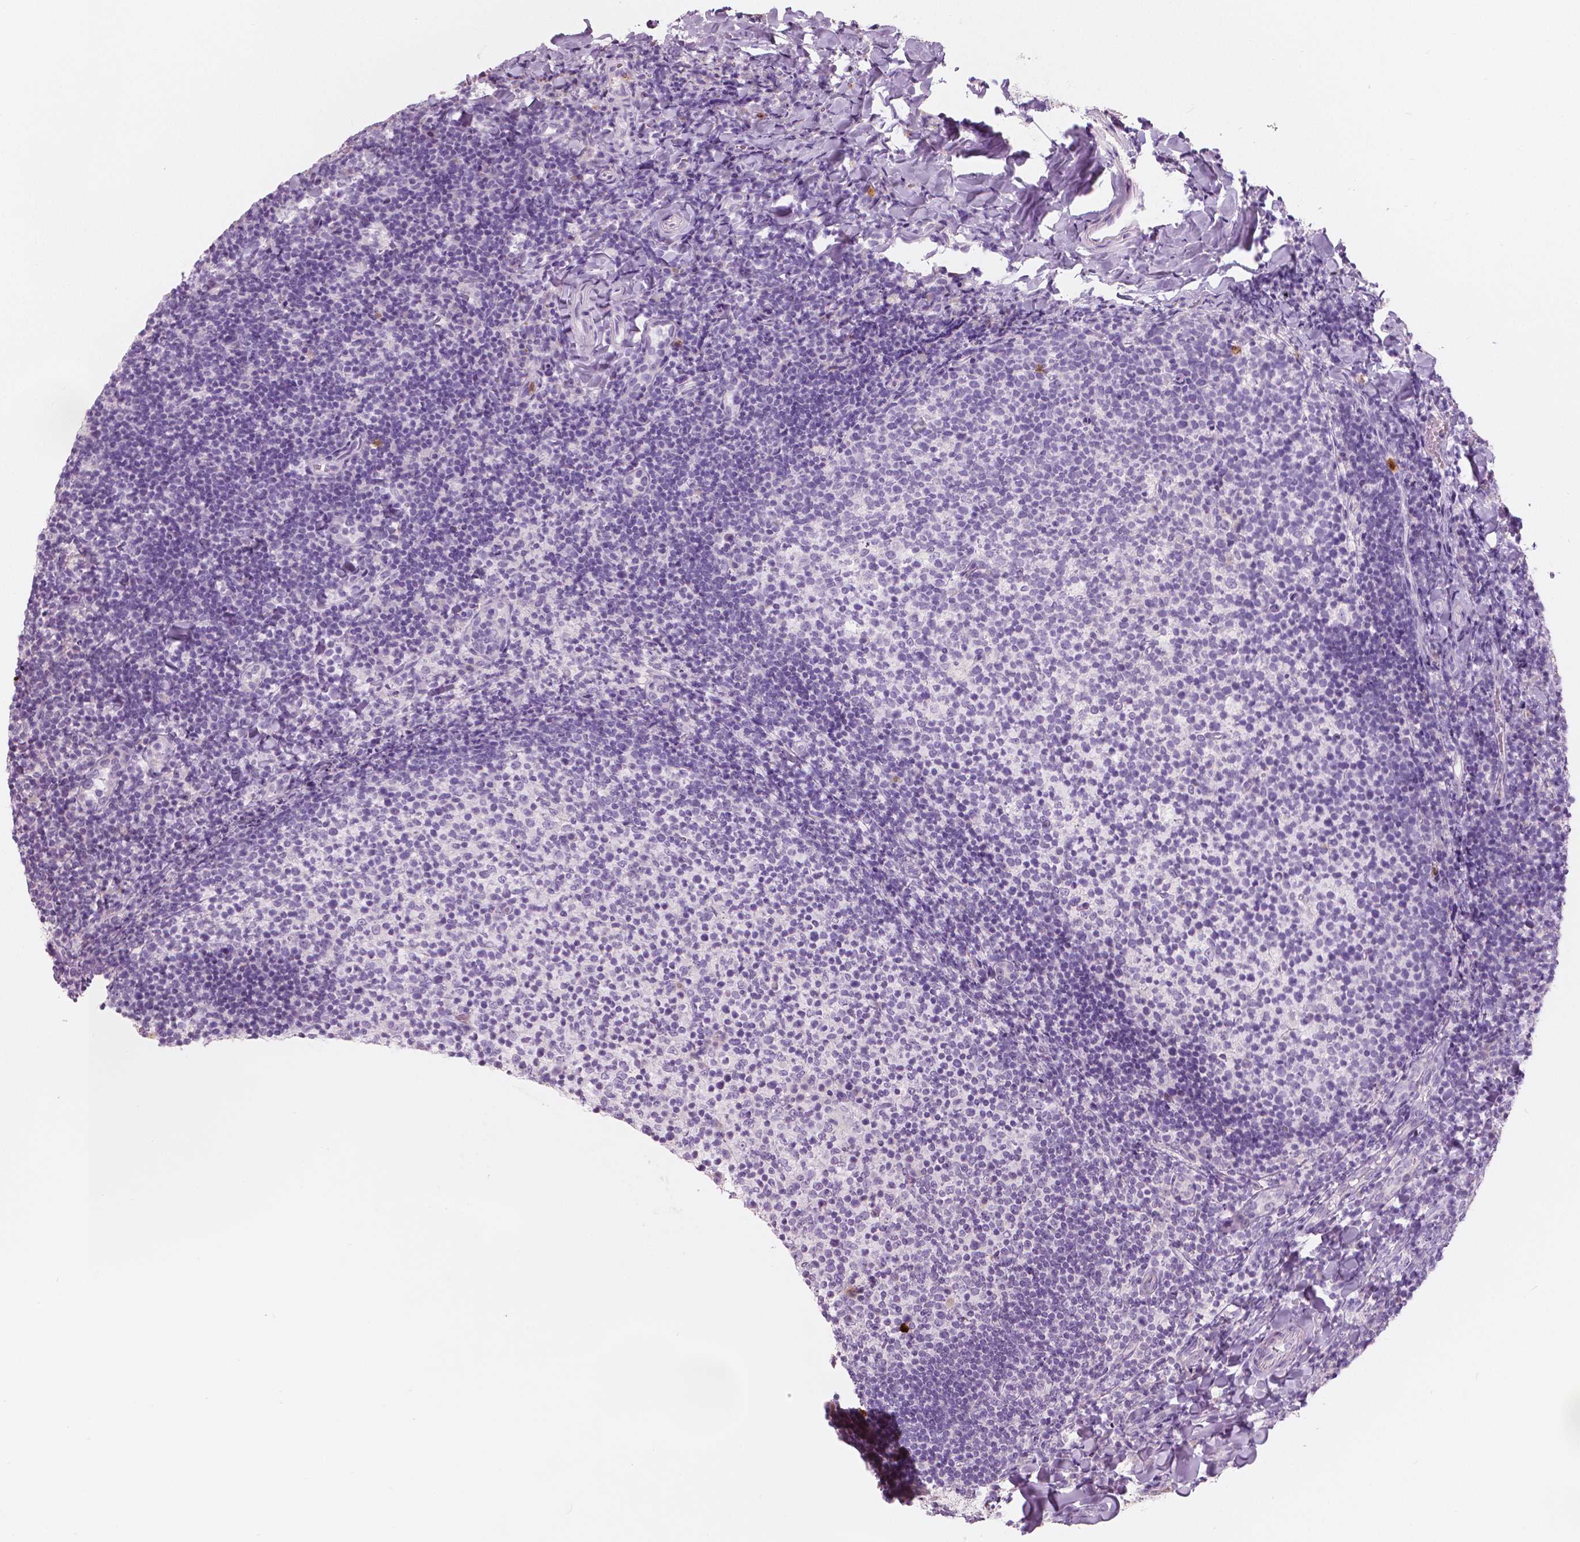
{"staining": {"intensity": "negative", "quantity": "none", "location": "none"}, "tissue": "tonsil", "cell_type": "Germinal center cells", "image_type": "normal", "snomed": [{"axis": "morphology", "description": "Normal tissue, NOS"}, {"axis": "topography", "description": "Tonsil"}], "caption": "Micrograph shows no significant protein positivity in germinal center cells of normal tonsil.", "gene": "CXCR2", "patient": {"sex": "female", "age": 10}}